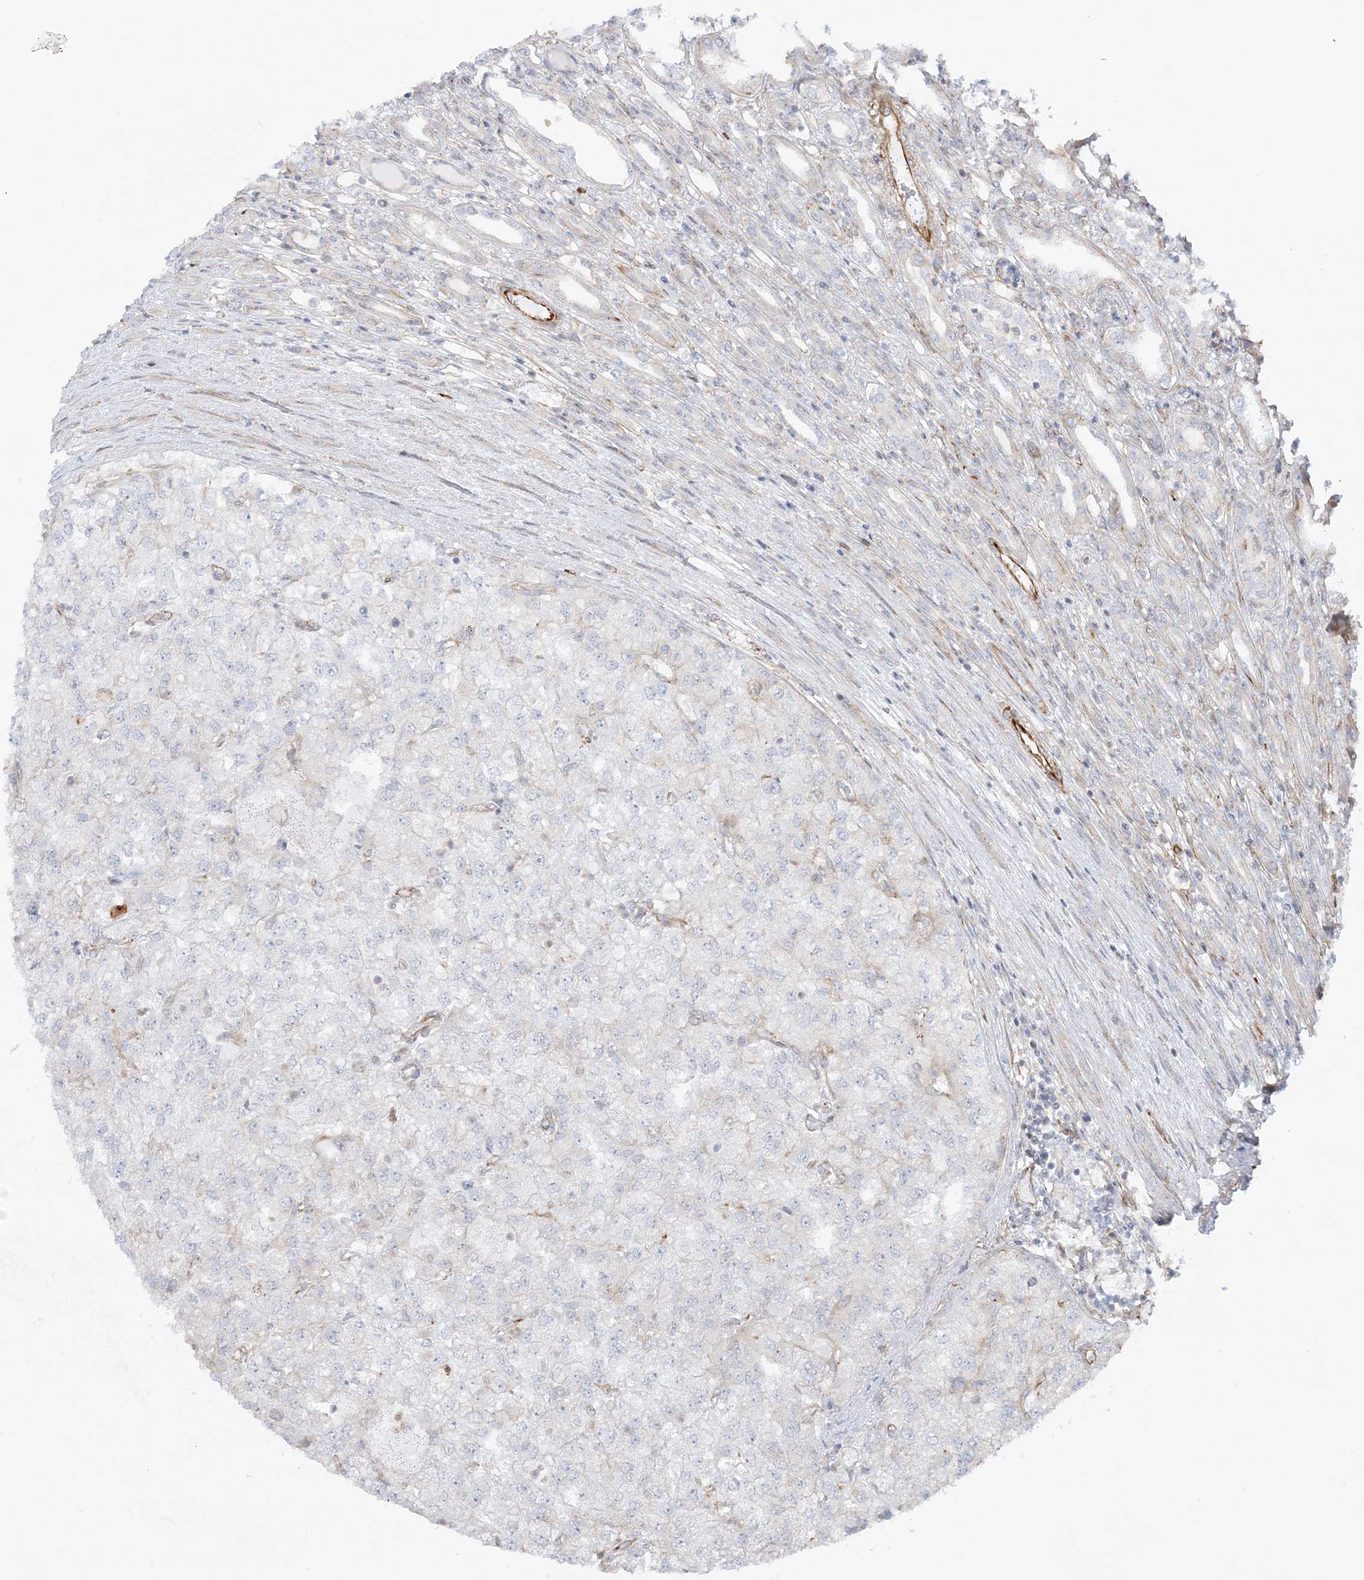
{"staining": {"intensity": "negative", "quantity": "none", "location": "none"}, "tissue": "renal cancer", "cell_type": "Tumor cells", "image_type": "cancer", "snomed": [{"axis": "morphology", "description": "Adenocarcinoma, NOS"}, {"axis": "topography", "description": "Kidney"}], "caption": "This micrograph is of renal cancer (adenocarcinoma) stained with immunohistochemistry to label a protein in brown with the nuclei are counter-stained blue. There is no staining in tumor cells.", "gene": "SCLT1", "patient": {"sex": "female", "age": 54}}